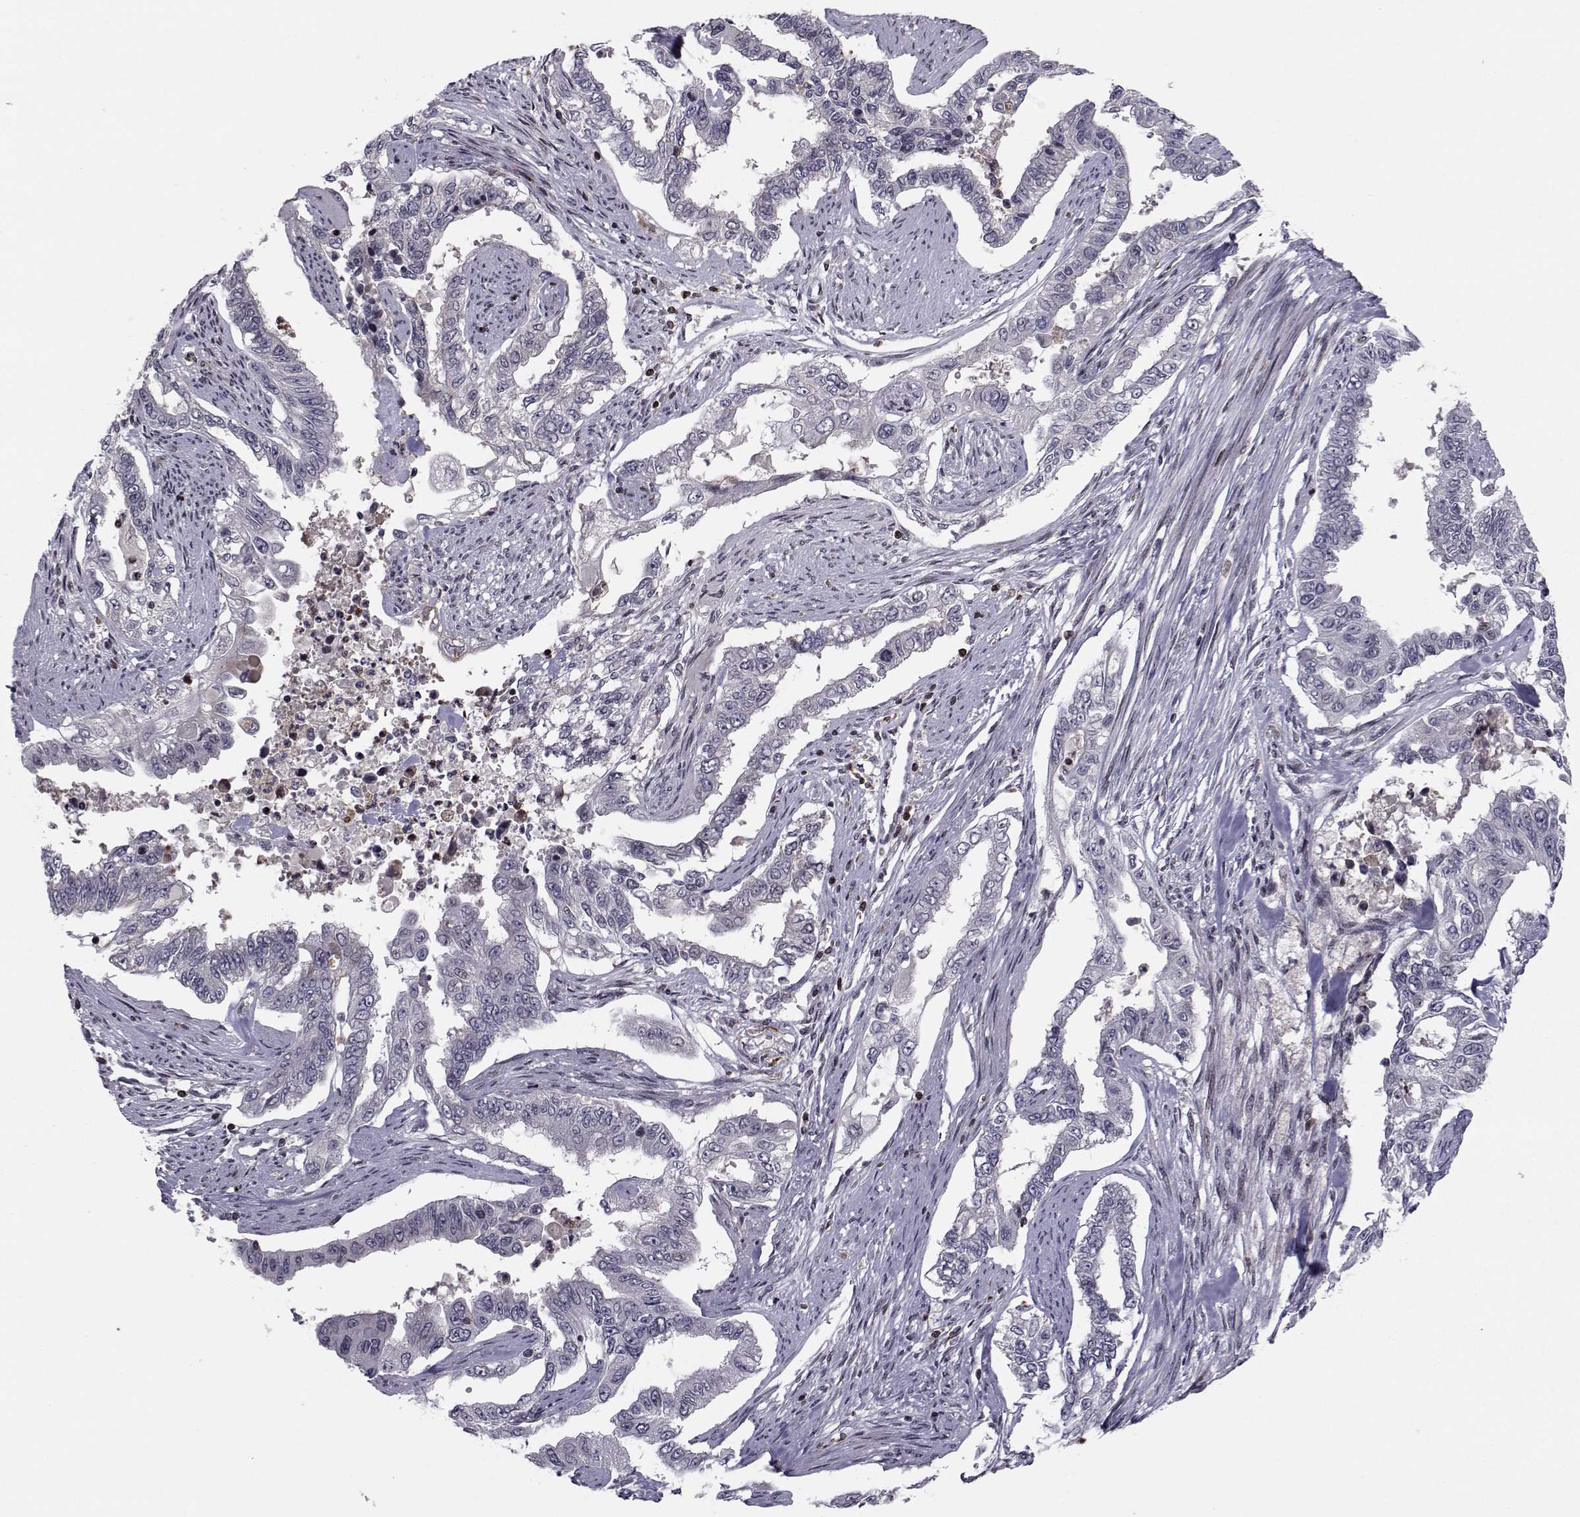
{"staining": {"intensity": "negative", "quantity": "none", "location": "none"}, "tissue": "endometrial cancer", "cell_type": "Tumor cells", "image_type": "cancer", "snomed": [{"axis": "morphology", "description": "Adenocarcinoma, NOS"}, {"axis": "topography", "description": "Uterus"}], "caption": "IHC of endometrial adenocarcinoma shows no staining in tumor cells. (Stains: DAB (3,3'-diaminobenzidine) immunohistochemistry (IHC) with hematoxylin counter stain, Microscopy: brightfield microscopy at high magnification).", "gene": "PCP4L1", "patient": {"sex": "female", "age": 59}}